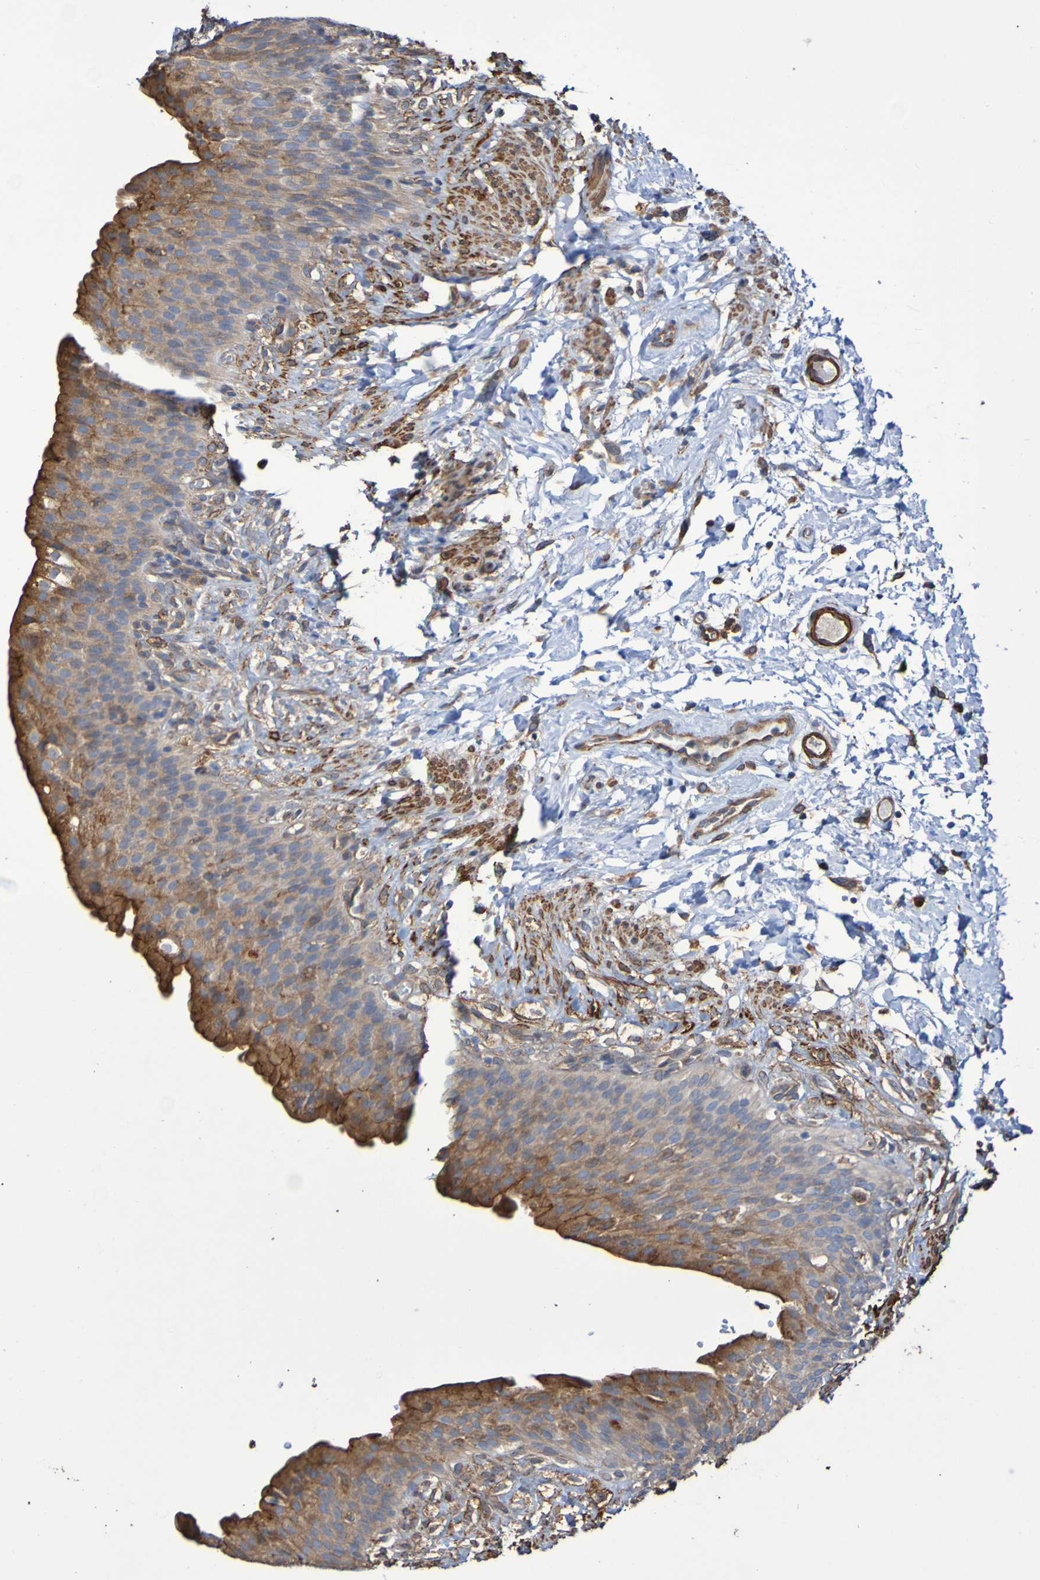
{"staining": {"intensity": "strong", "quantity": ">75%", "location": "cytoplasmic/membranous"}, "tissue": "urinary bladder", "cell_type": "Urothelial cells", "image_type": "normal", "snomed": [{"axis": "morphology", "description": "Normal tissue, NOS"}, {"axis": "topography", "description": "Urinary bladder"}], "caption": "Strong cytoplasmic/membranous expression for a protein is appreciated in about >75% of urothelial cells of unremarkable urinary bladder using immunohistochemistry (IHC).", "gene": "RAB11A", "patient": {"sex": "female", "age": 79}}